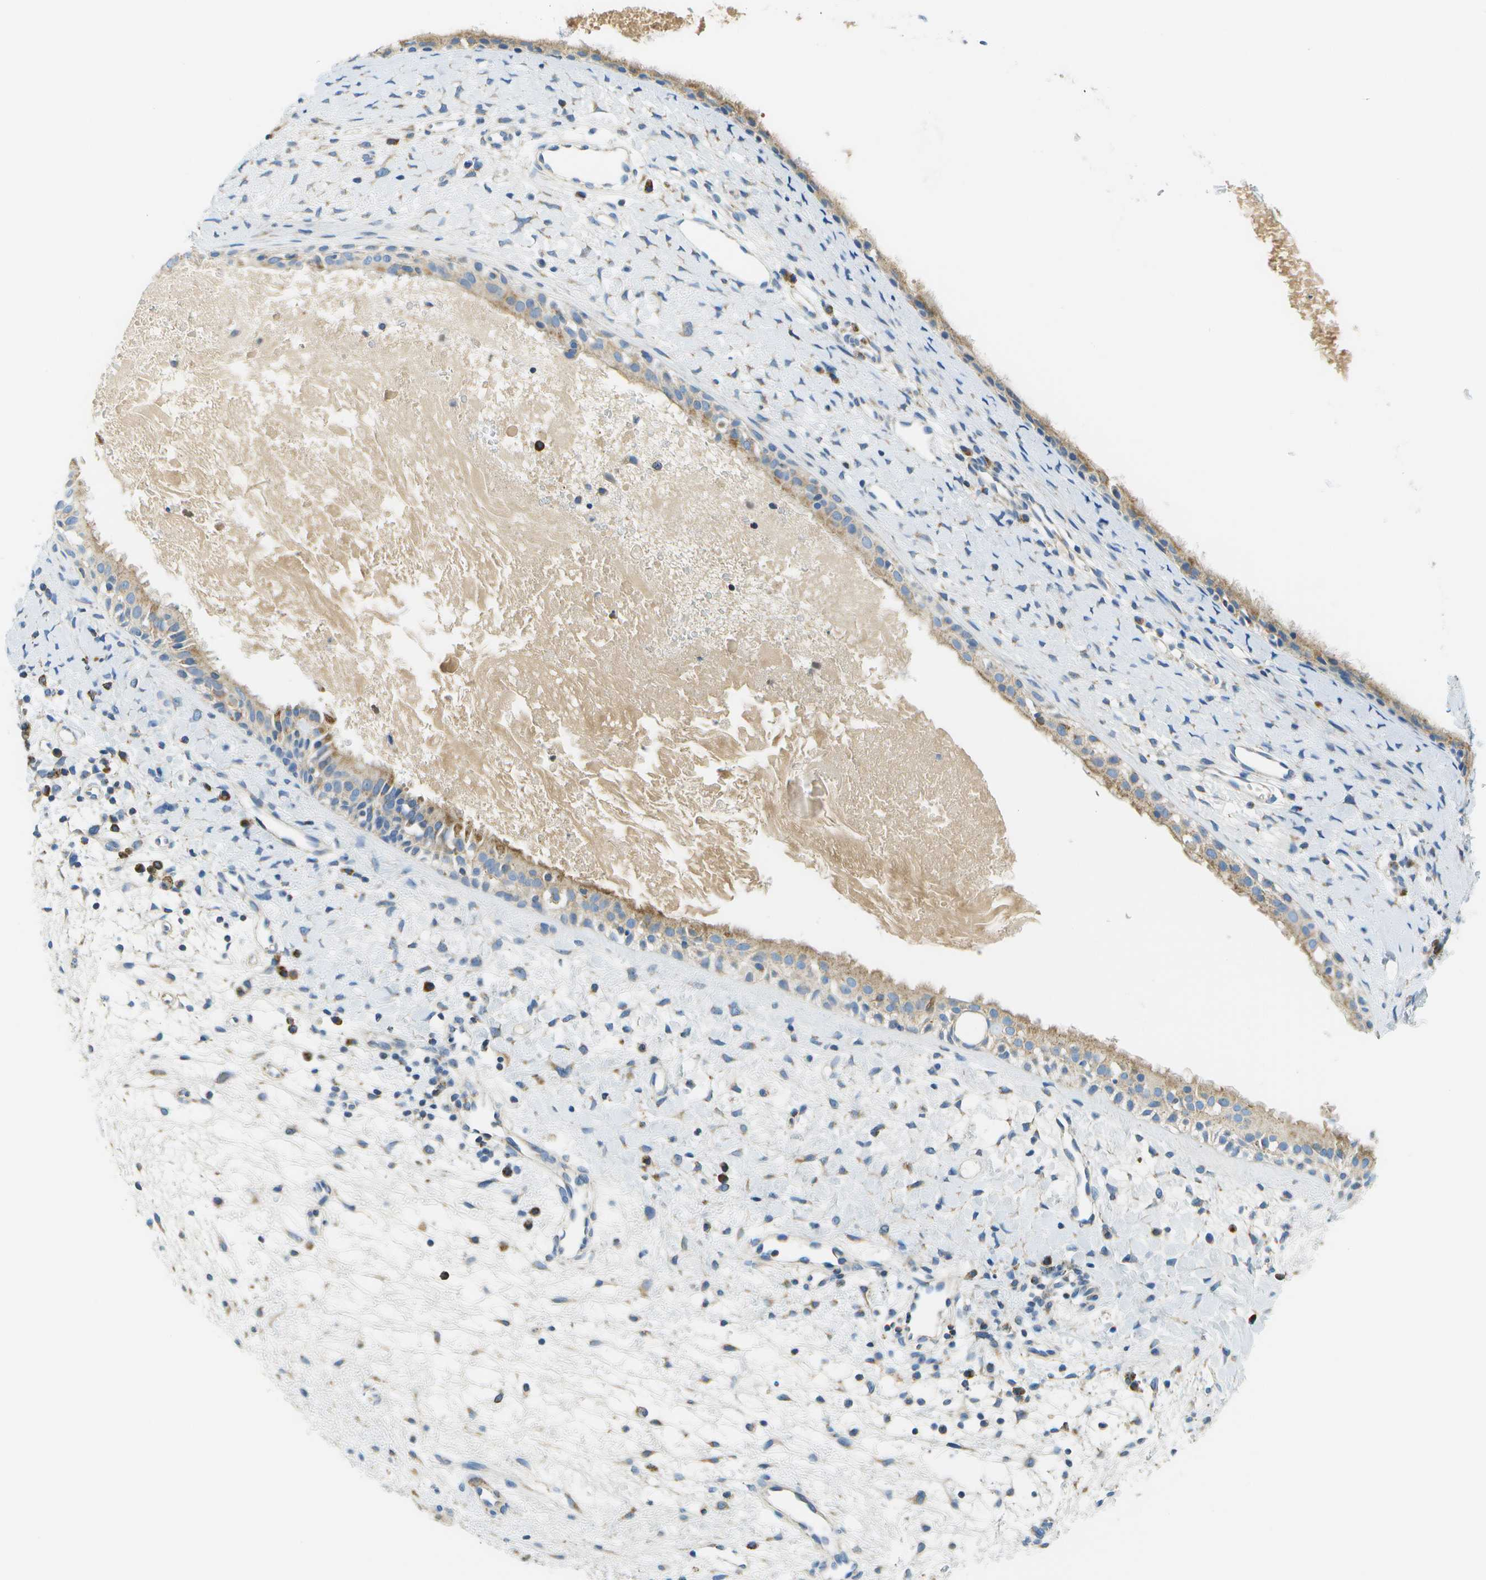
{"staining": {"intensity": "weak", "quantity": ">75%", "location": "cytoplasmic/membranous"}, "tissue": "nasopharynx", "cell_type": "Respiratory epithelial cells", "image_type": "normal", "snomed": [{"axis": "morphology", "description": "Normal tissue, NOS"}, {"axis": "topography", "description": "Nasopharynx"}], "caption": "Protein expression analysis of normal nasopharynx displays weak cytoplasmic/membranous positivity in approximately >75% of respiratory epithelial cells. Immunohistochemistry (ihc) stains the protein of interest in brown and the nuclei are stained blue.", "gene": "PTGIS", "patient": {"sex": "male", "age": 22}}